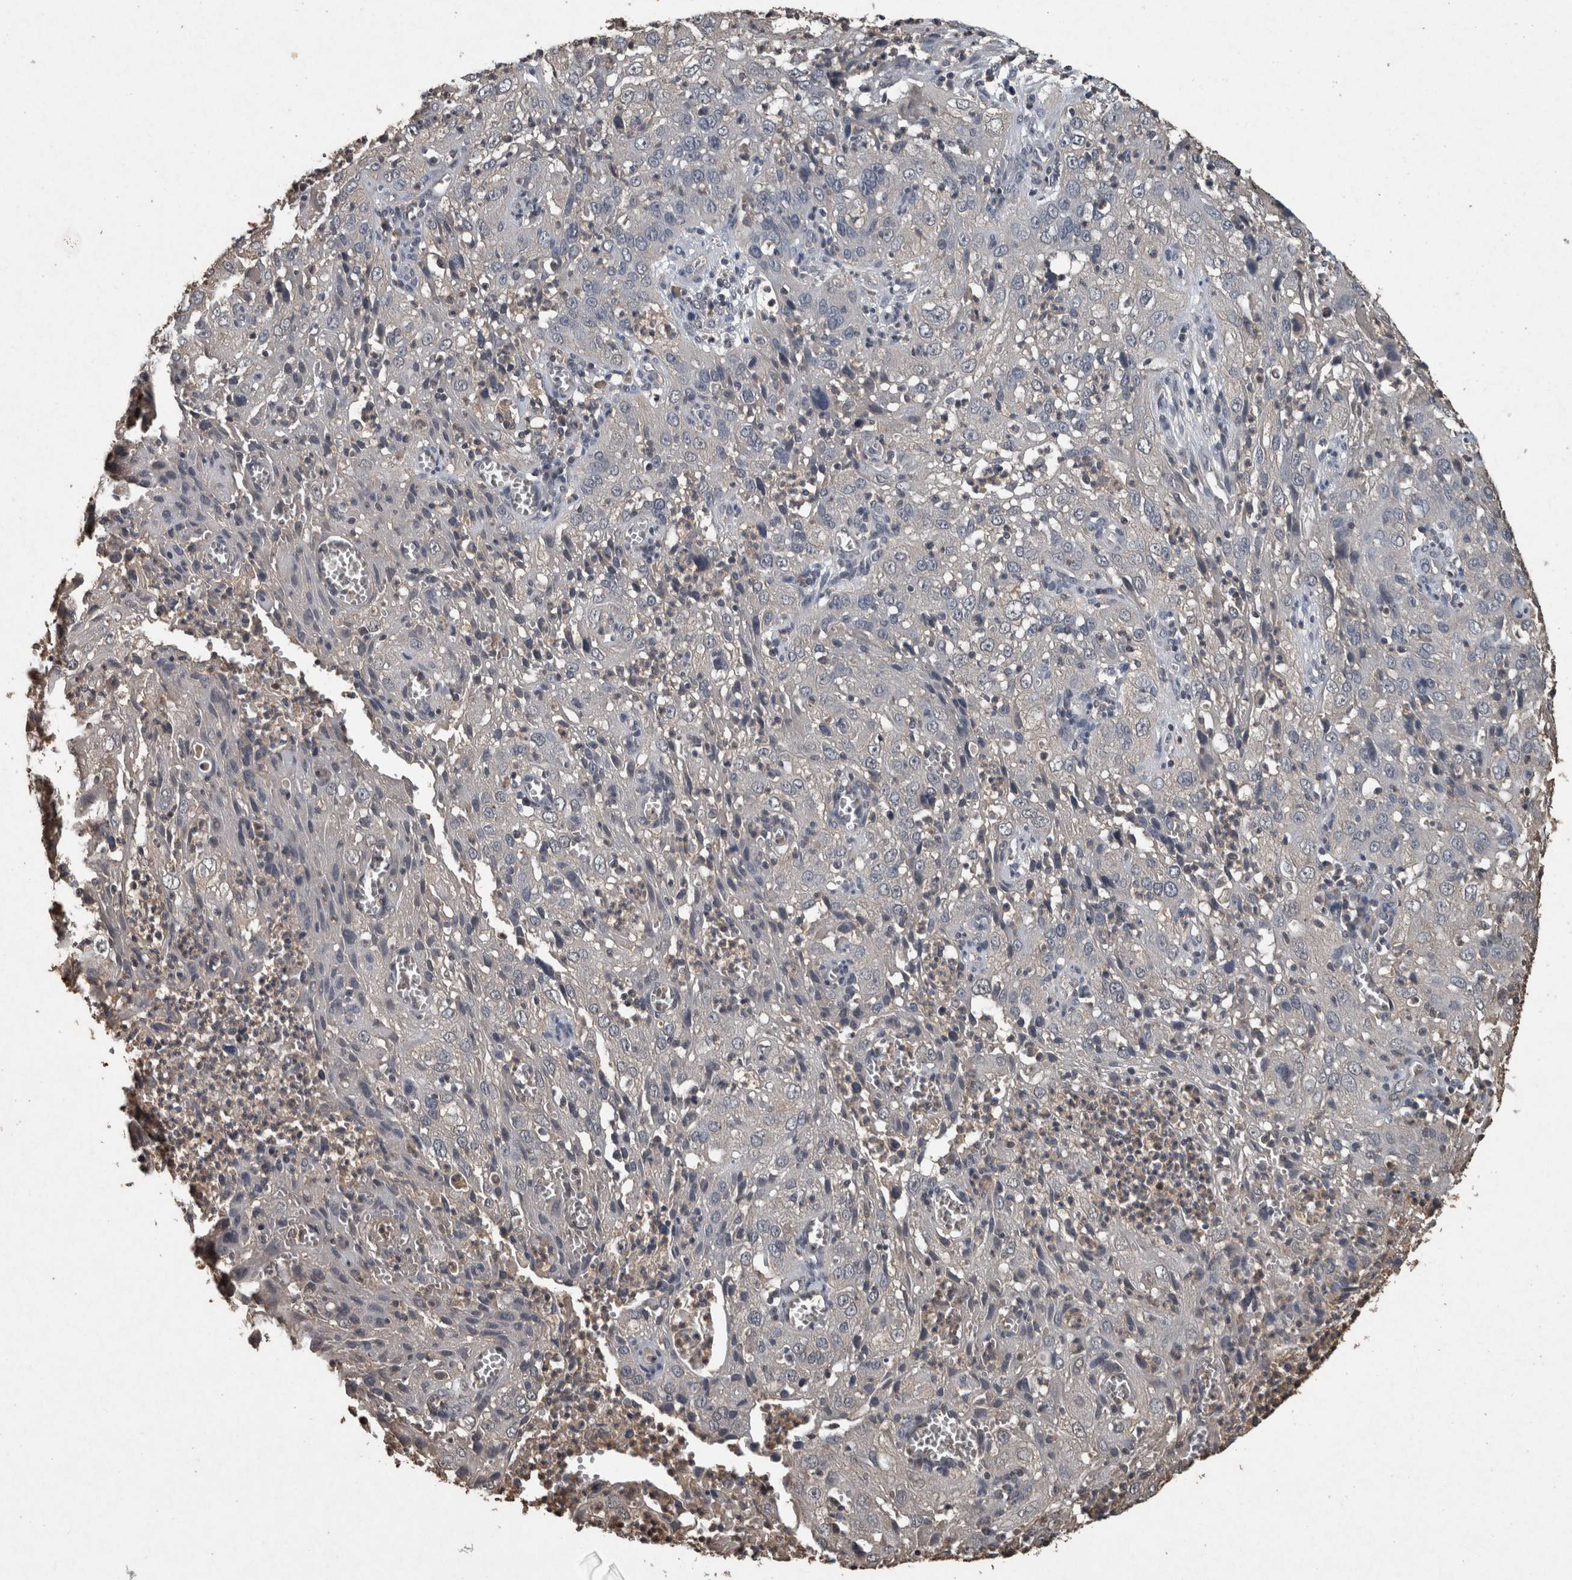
{"staining": {"intensity": "negative", "quantity": "none", "location": "none"}, "tissue": "cervical cancer", "cell_type": "Tumor cells", "image_type": "cancer", "snomed": [{"axis": "morphology", "description": "Squamous cell carcinoma, NOS"}, {"axis": "topography", "description": "Cervix"}], "caption": "This is a histopathology image of immunohistochemistry (IHC) staining of cervical cancer, which shows no staining in tumor cells.", "gene": "FGFRL1", "patient": {"sex": "female", "age": 32}}